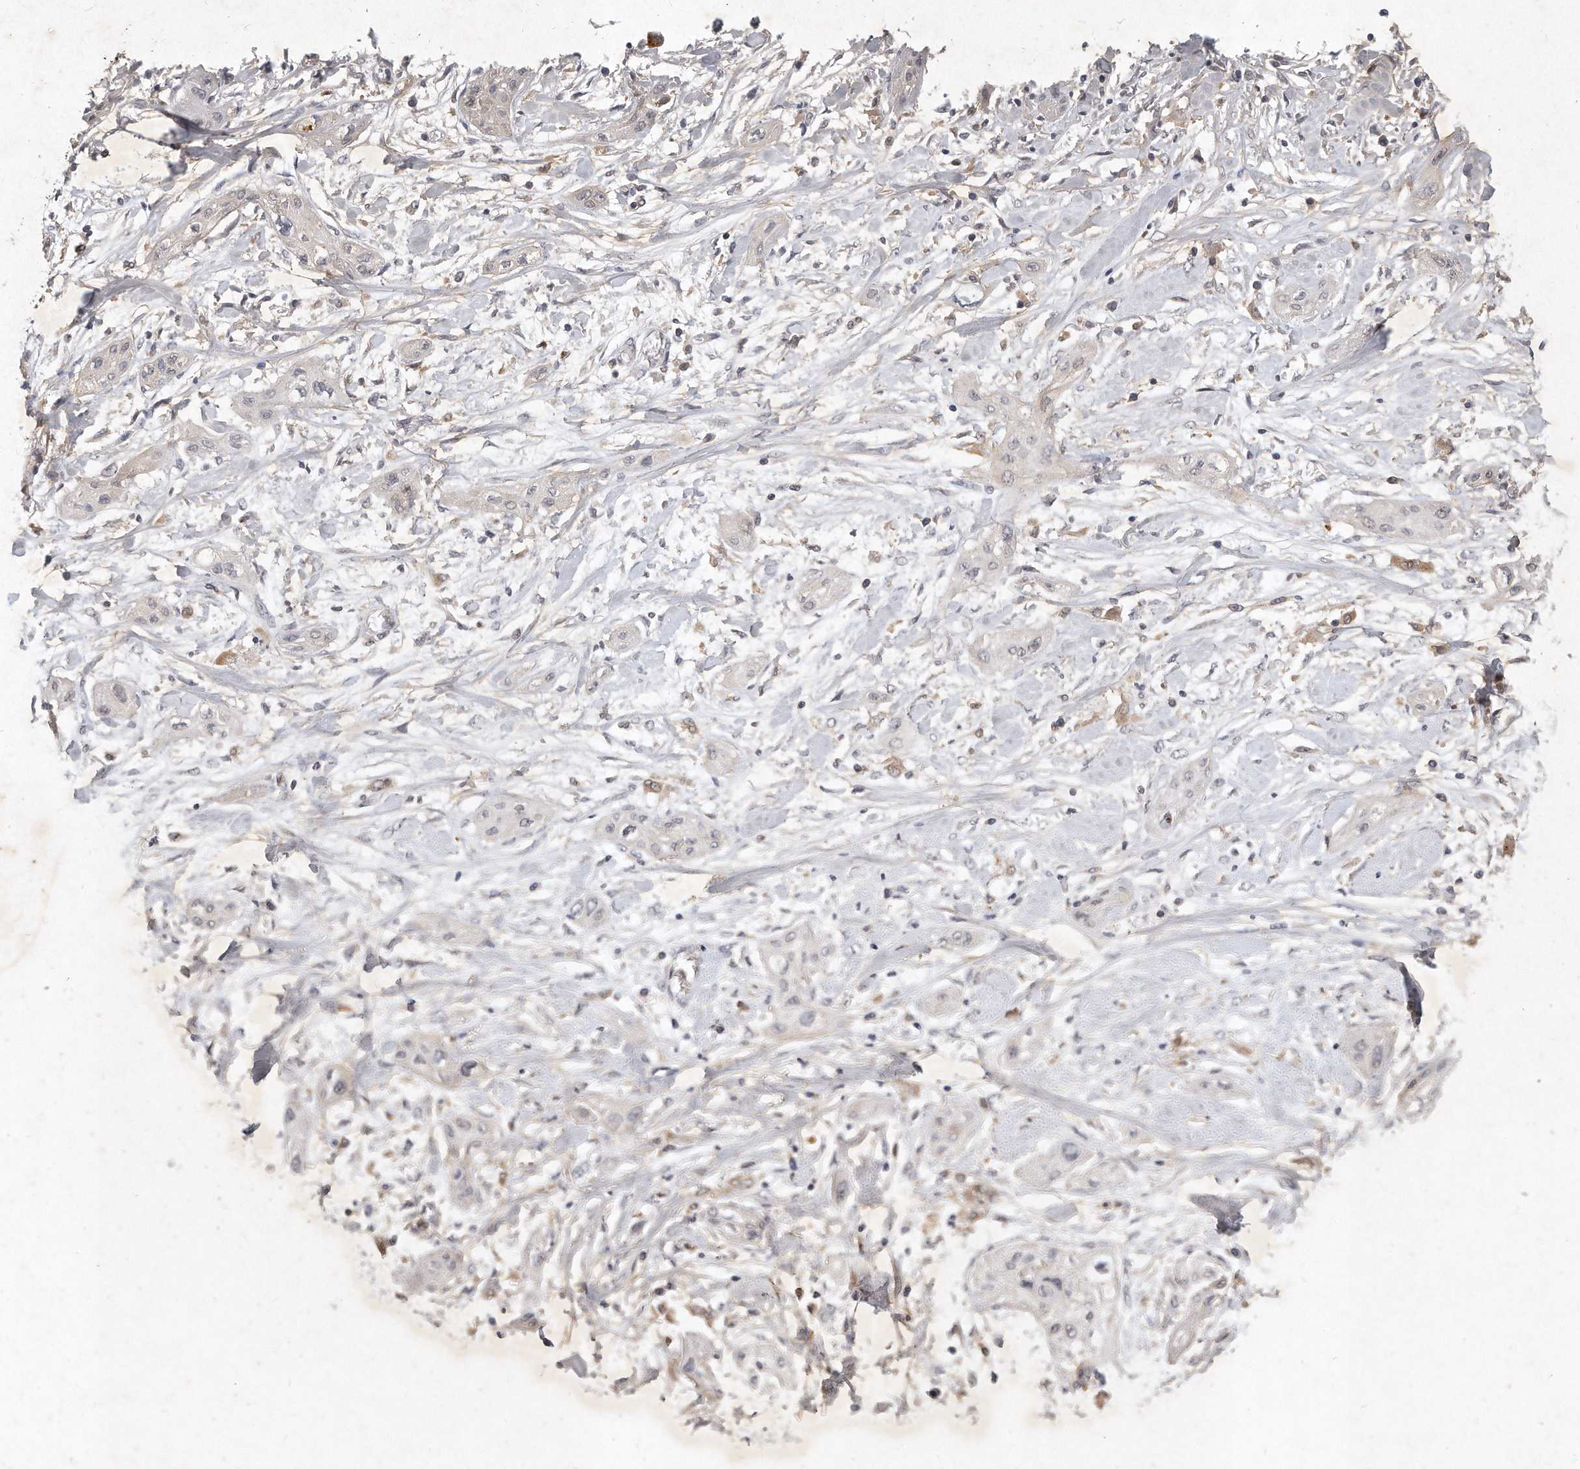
{"staining": {"intensity": "negative", "quantity": "none", "location": "none"}, "tissue": "lung cancer", "cell_type": "Tumor cells", "image_type": "cancer", "snomed": [{"axis": "morphology", "description": "Squamous cell carcinoma, NOS"}, {"axis": "topography", "description": "Lung"}], "caption": "Tumor cells show no significant positivity in lung squamous cell carcinoma.", "gene": "LGALS8", "patient": {"sex": "female", "age": 47}}